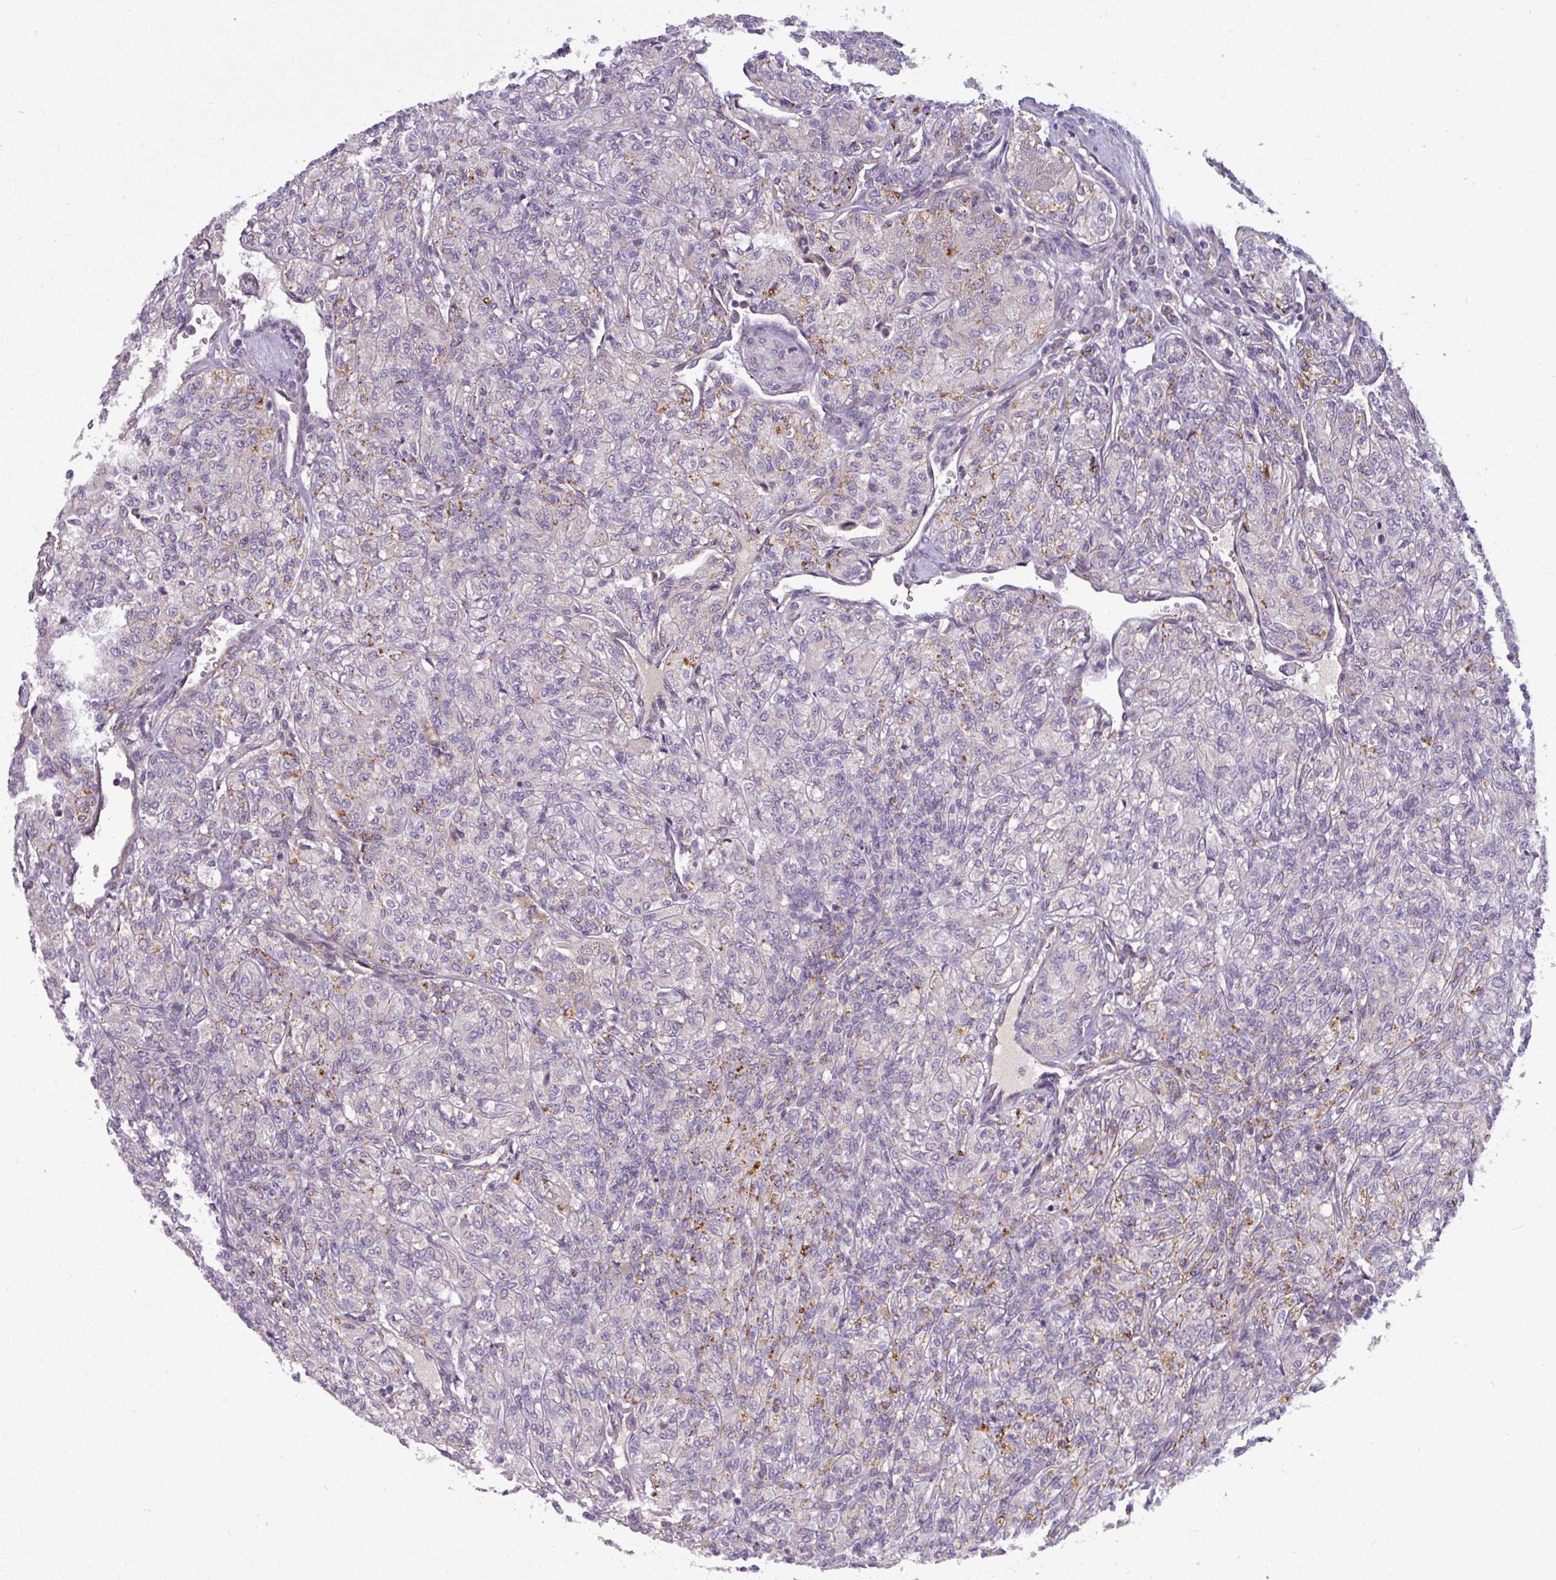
{"staining": {"intensity": "moderate", "quantity": "<25%", "location": "cytoplasmic/membranous"}, "tissue": "renal cancer", "cell_type": "Tumor cells", "image_type": "cancer", "snomed": [{"axis": "morphology", "description": "Adenocarcinoma, NOS"}, {"axis": "topography", "description": "Kidney"}], "caption": "Tumor cells show low levels of moderate cytoplasmic/membranous expression in approximately <25% of cells in human adenocarcinoma (renal).", "gene": "ZNF35", "patient": {"sex": "male", "age": 77}}